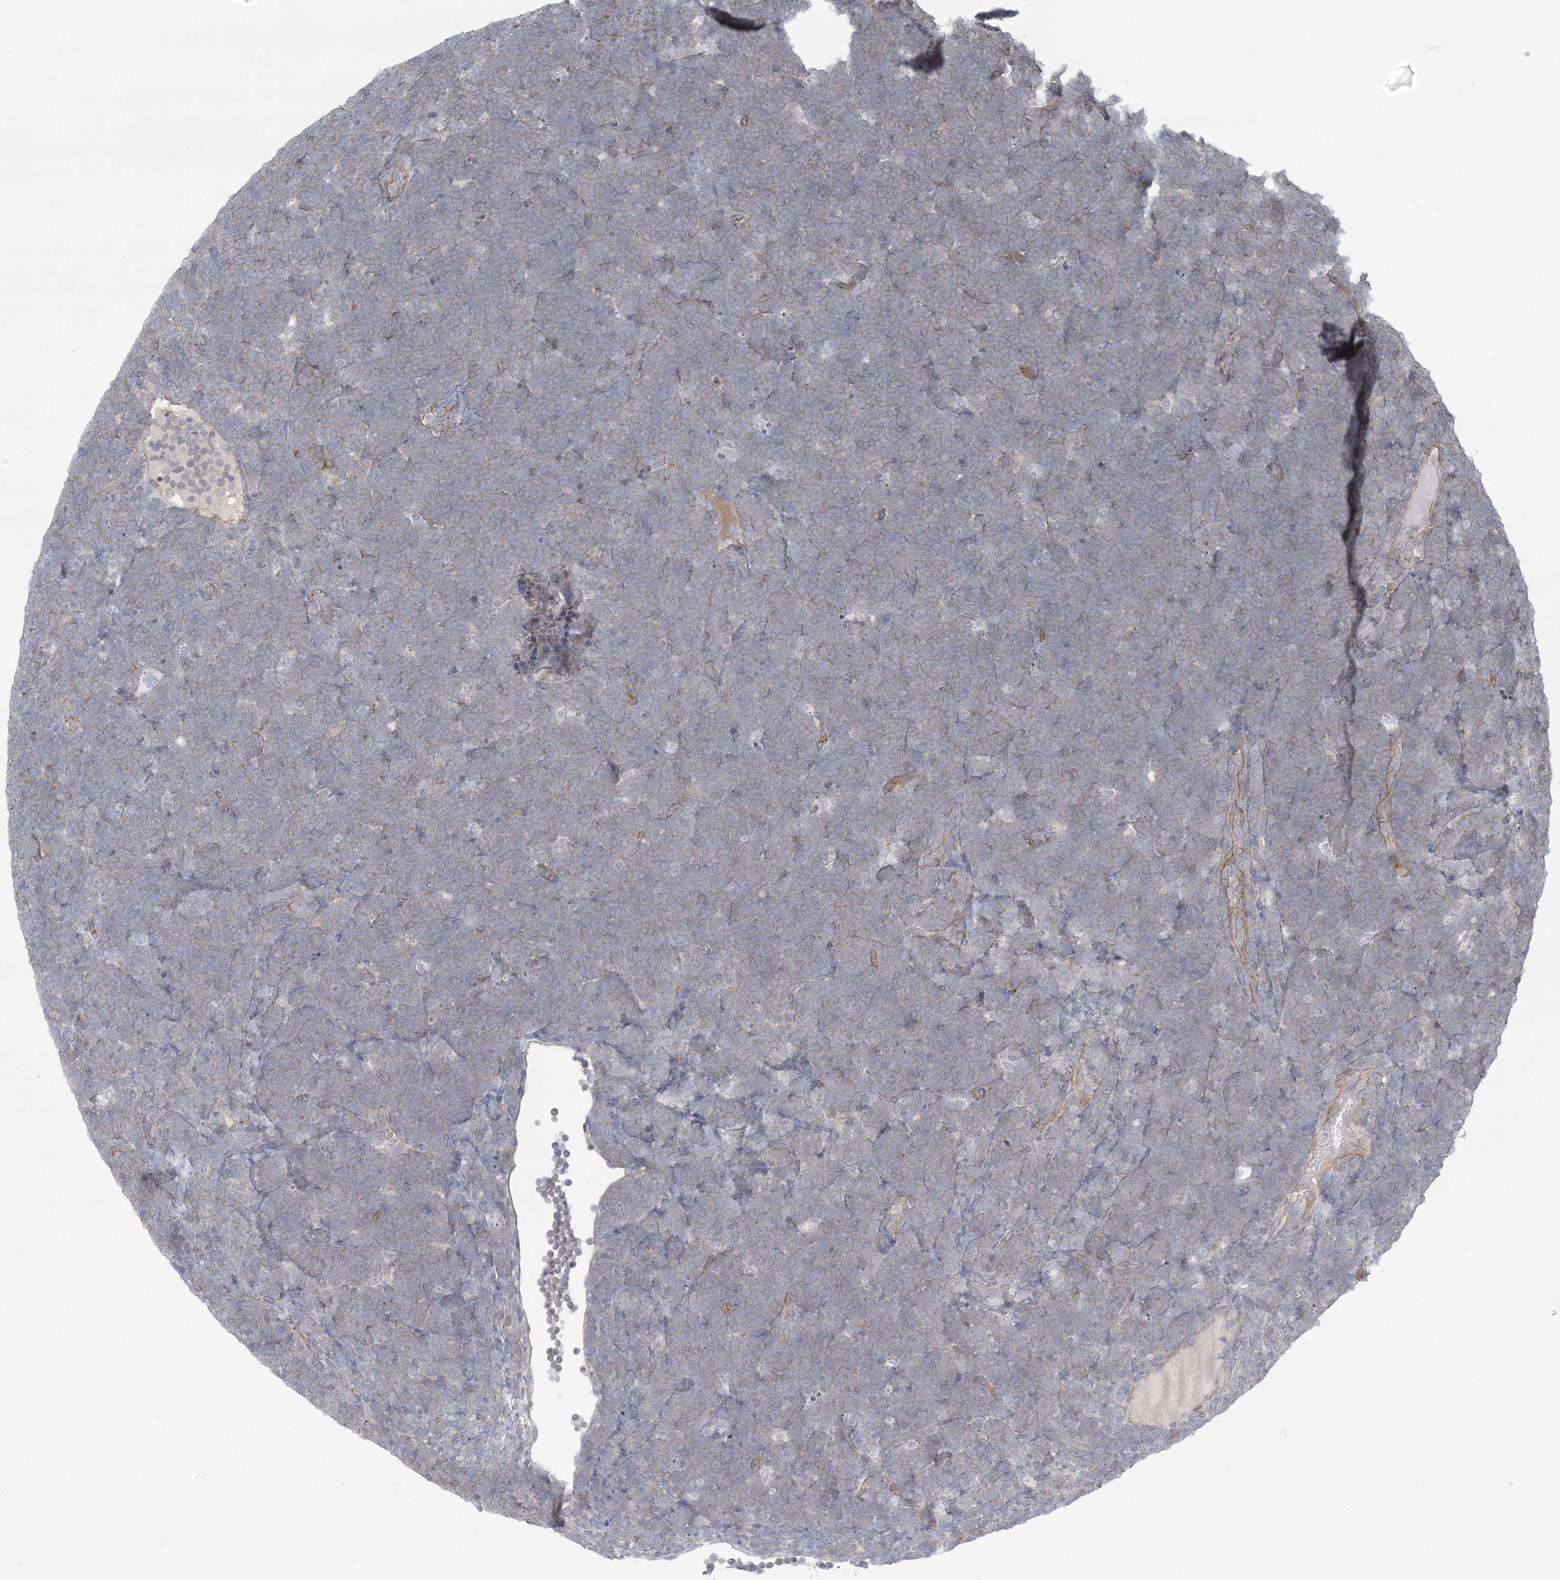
{"staining": {"intensity": "weak", "quantity": "<25%", "location": "cytoplasmic/membranous"}, "tissue": "lymphoma", "cell_type": "Tumor cells", "image_type": "cancer", "snomed": [{"axis": "morphology", "description": "Malignant lymphoma, non-Hodgkin's type, High grade"}, {"axis": "topography", "description": "Lymph node"}], "caption": "This is an IHC micrograph of human lymphoma. There is no expression in tumor cells.", "gene": "CCNY", "patient": {"sex": "male", "age": 13}}